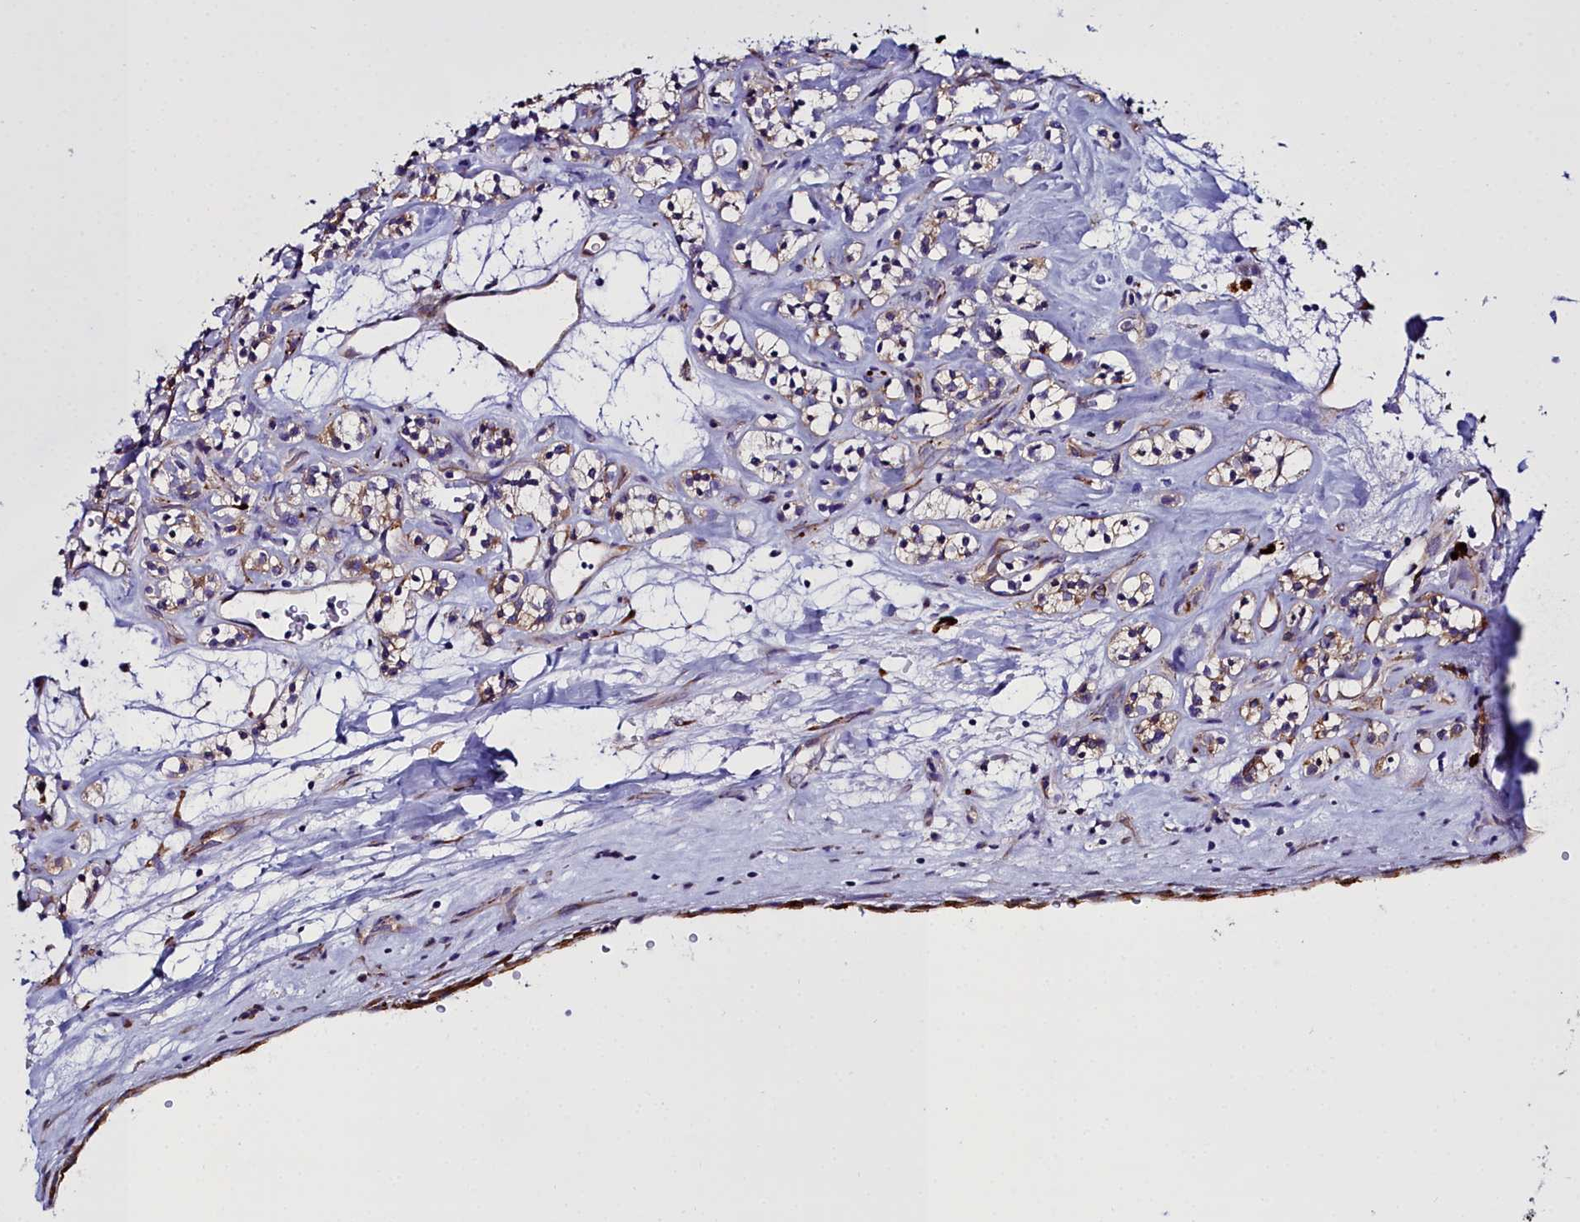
{"staining": {"intensity": "weak", "quantity": "25%-75%", "location": "cytoplasmic/membranous"}, "tissue": "renal cancer", "cell_type": "Tumor cells", "image_type": "cancer", "snomed": [{"axis": "morphology", "description": "Adenocarcinoma, NOS"}, {"axis": "topography", "description": "Kidney"}], "caption": "Immunohistochemical staining of human renal adenocarcinoma reveals low levels of weak cytoplasmic/membranous expression in approximately 25%-75% of tumor cells.", "gene": "TXNDC5", "patient": {"sex": "male", "age": 77}}